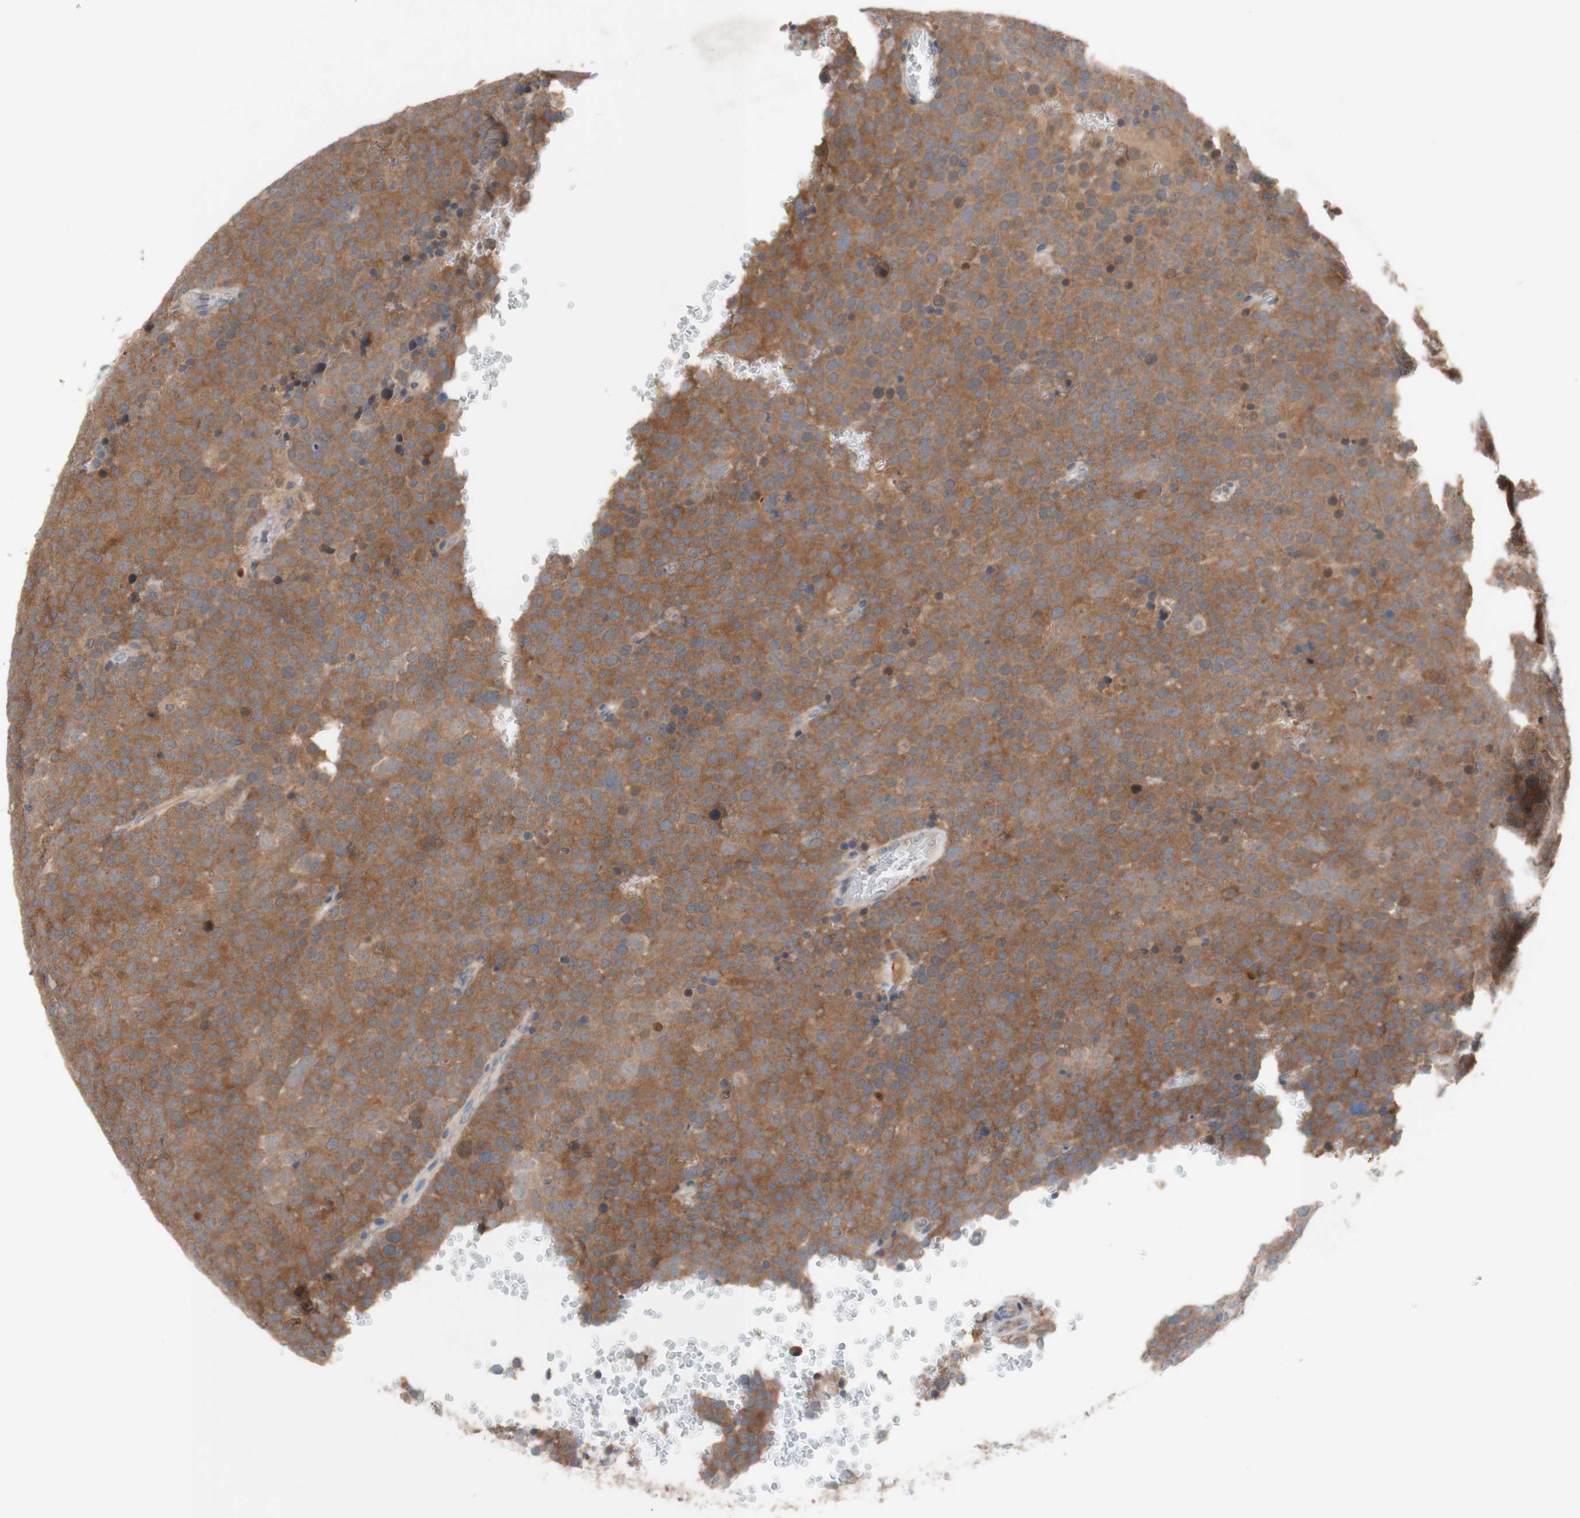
{"staining": {"intensity": "moderate", "quantity": ">75%", "location": "cytoplasmic/membranous"}, "tissue": "testis cancer", "cell_type": "Tumor cells", "image_type": "cancer", "snomed": [{"axis": "morphology", "description": "Seminoma, NOS"}, {"axis": "topography", "description": "Testis"}], "caption": "IHC histopathology image of neoplastic tissue: testis cancer (seminoma) stained using IHC displays medium levels of moderate protein expression localized specifically in the cytoplasmic/membranous of tumor cells, appearing as a cytoplasmic/membranous brown color.", "gene": "PEX2", "patient": {"sex": "male", "age": 71}}